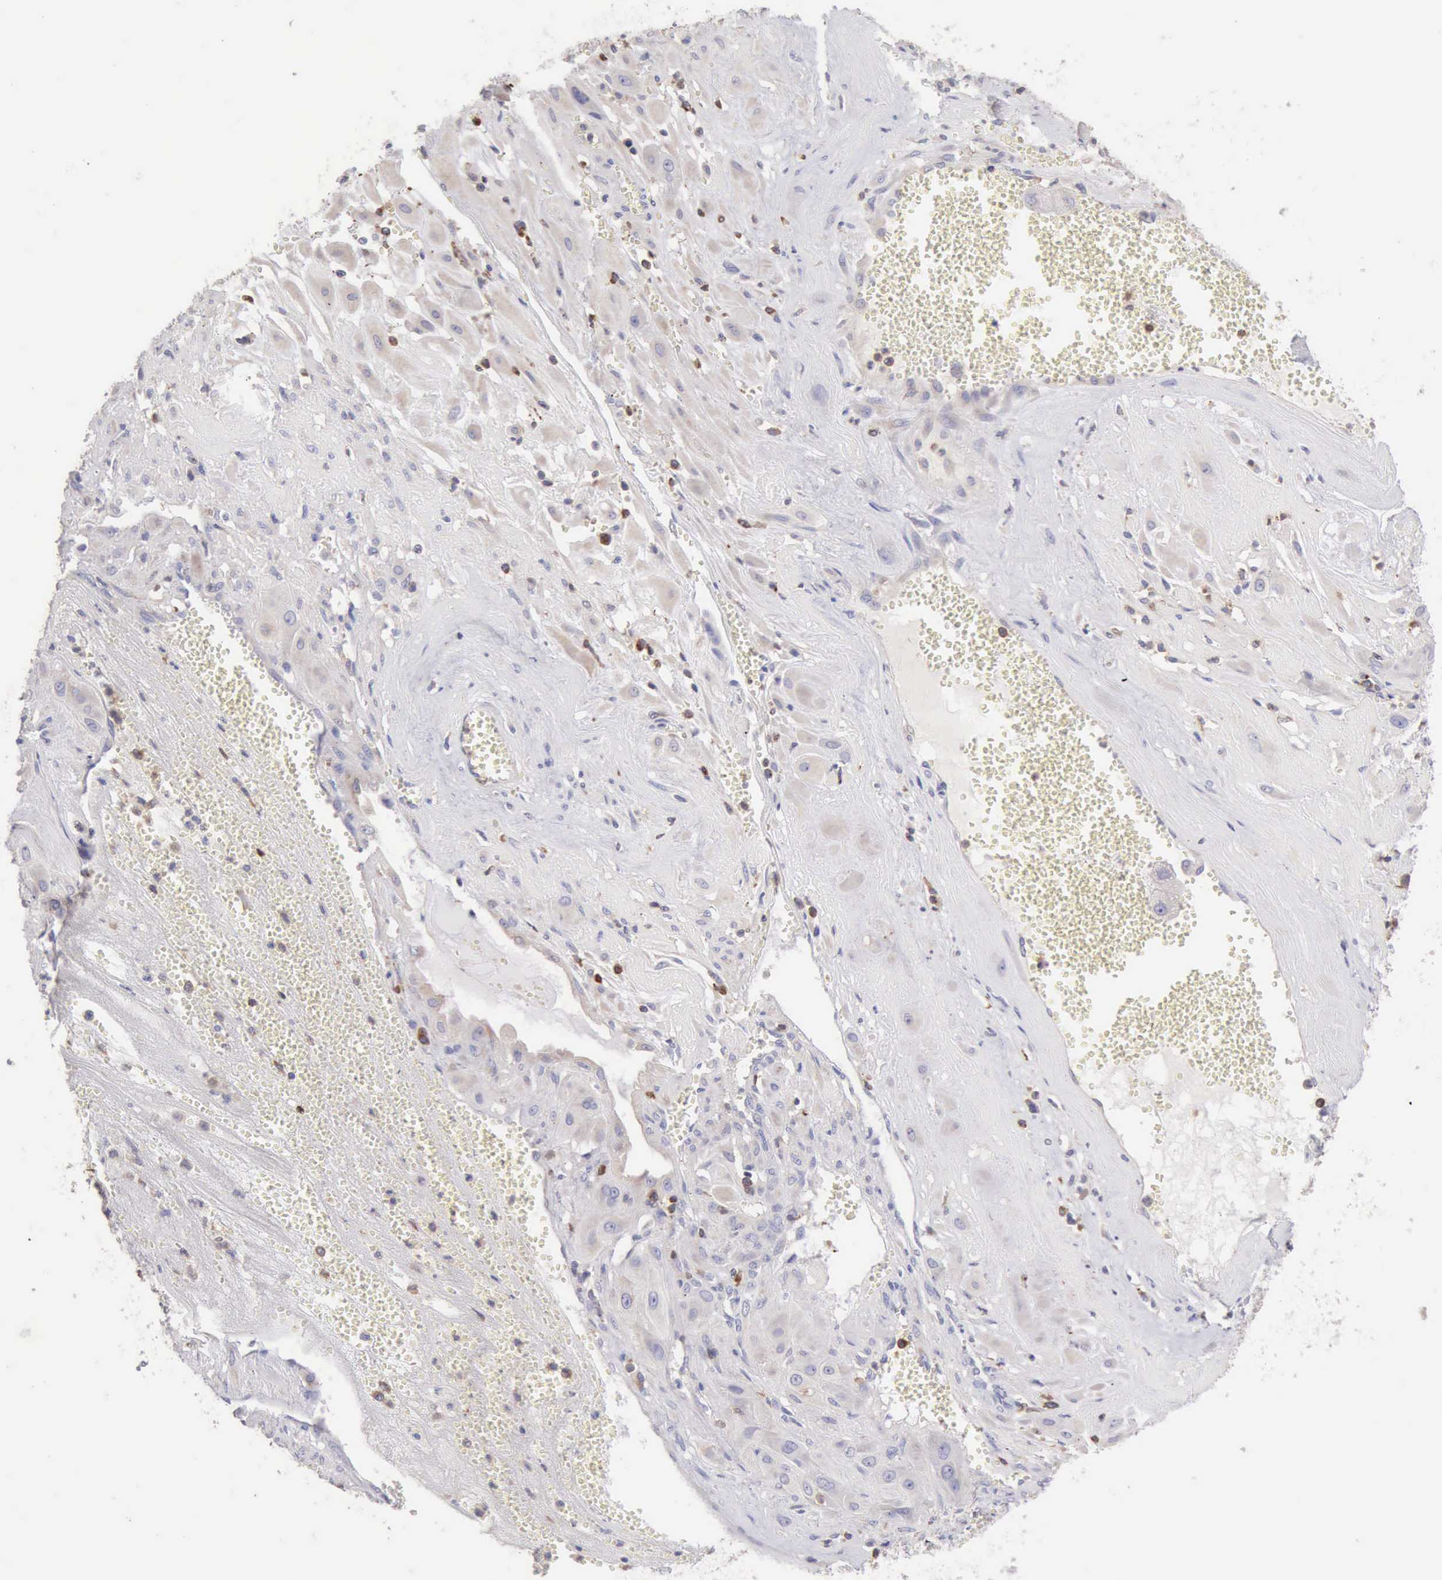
{"staining": {"intensity": "weak", "quantity": "<25%", "location": "cytoplasmic/membranous"}, "tissue": "cervical cancer", "cell_type": "Tumor cells", "image_type": "cancer", "snomed": [{"axis": "morphology", "description": "Squamous cell carcinoma, NOS"}, {"axis": "topography", "description": "Cervix"}], "caption": "High magnification brightfield microscopy of cervical cancer (squamous cell carcinoma) stained with DAB (3,3'-diaminobenzidine) (brown) and counterstained with hematoxylin (blue): tumor cells show no significant expression.", "gene": "SASH3", "patient": {"sex": "female", "age": 34}}